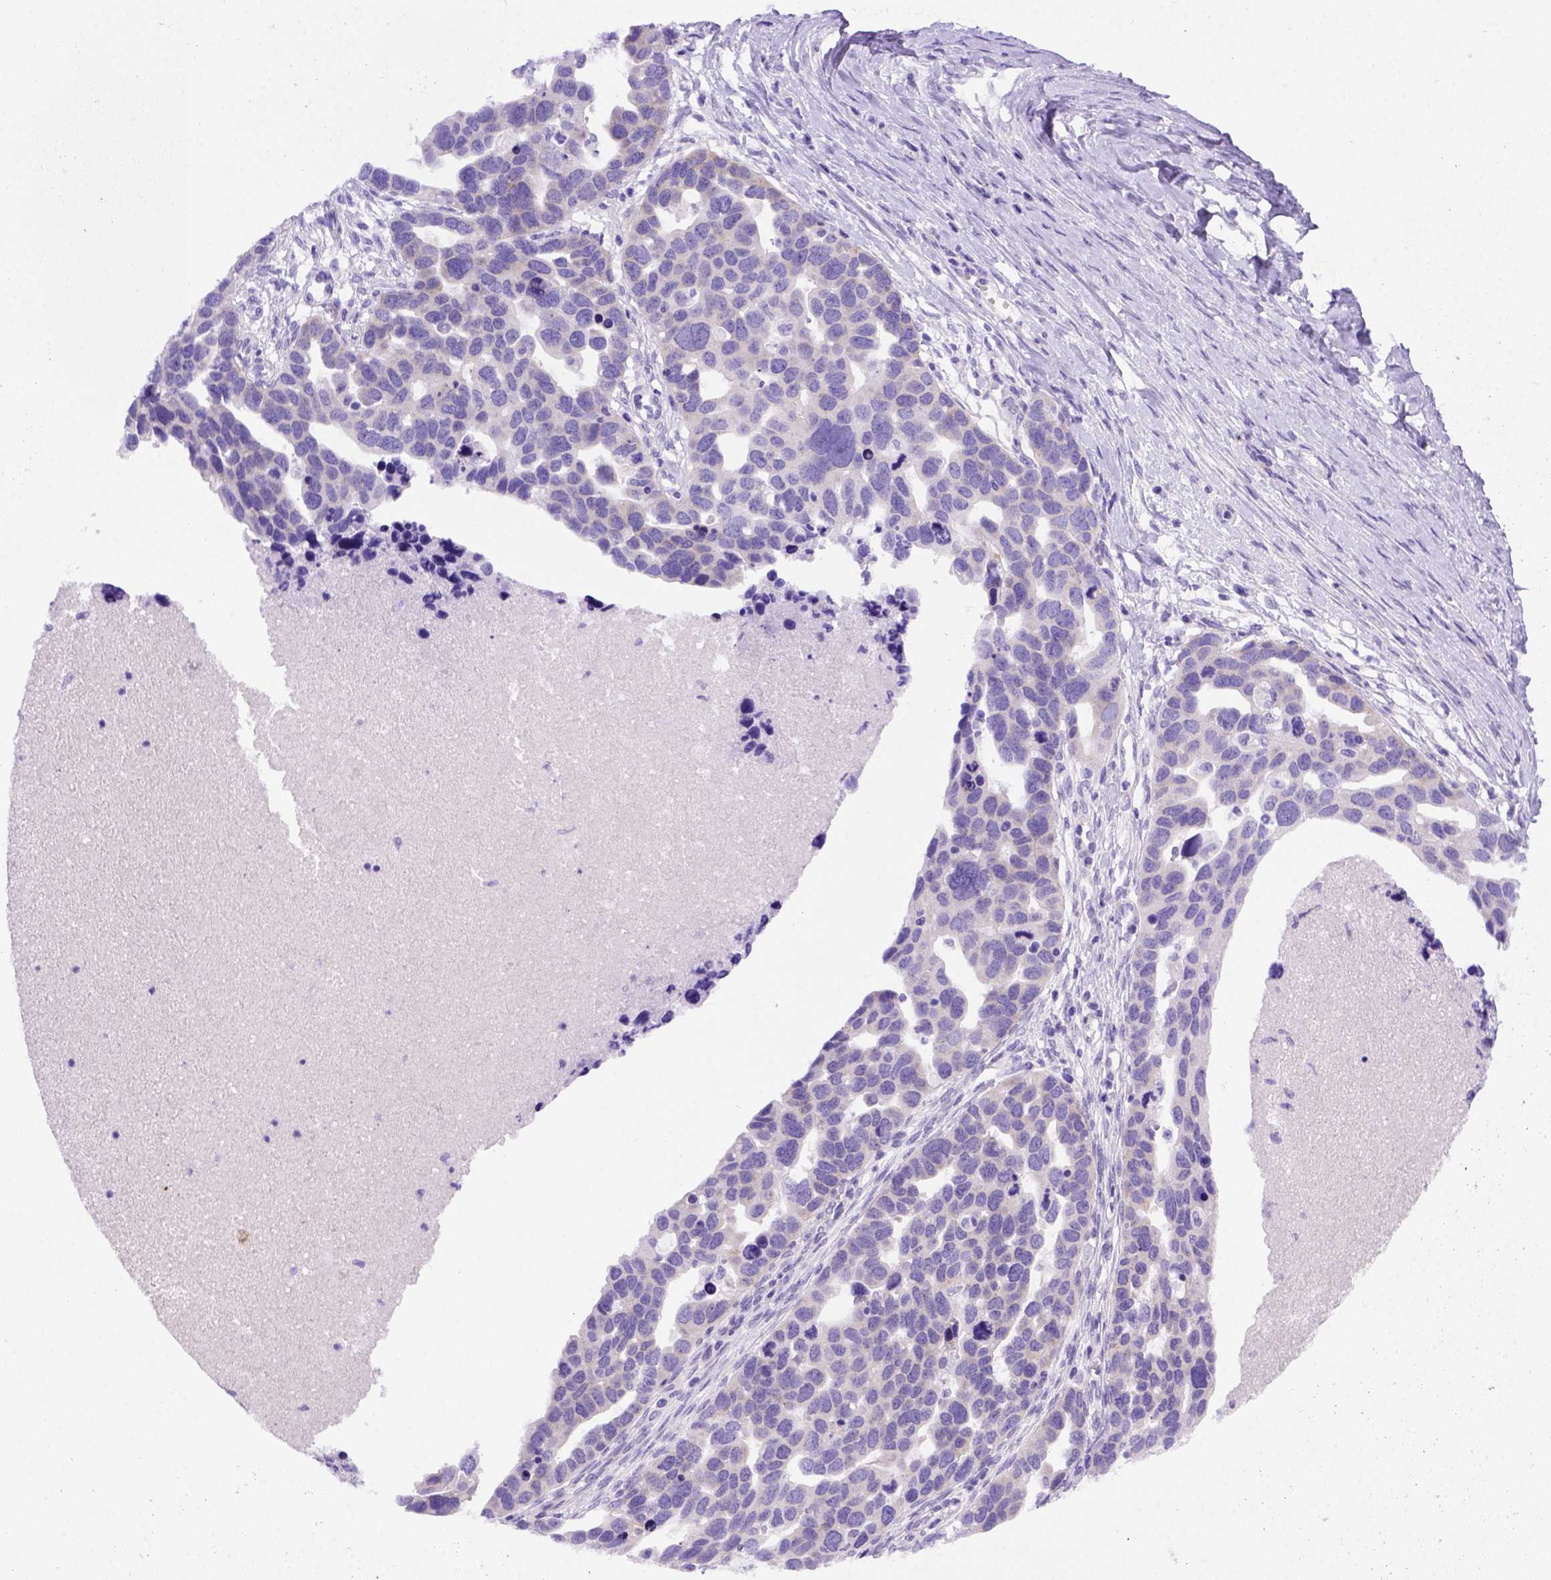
{"staining": {"intensity": "weak", "quantity": "25%-75%", "location": "cytoplasmic/membranous"}, "tissue": "ovarian cancer", "cell_type": "Tumor cells", "image_type": "cancer", "snomed": [{"axis": "morphology", "description": "Cystadenocarcinoma, serous, NOS"}, {"axis": "topography", "description": "Ovary"}], "caption": "IHC staining of serous cystadenocarcinoma (ovarian), which demonstrates low levels of weak cytoplasmic/membranous expression in approximately 25%-75% of tumor cells indicating weak cytoplasmic/membranous protein expression. The staining was performed using DAB (brown) for protein detection and nuclei were counterstained in hematoxylin (blue).", "gene": "FOXI1", "patient": {"sex": "female", "age": 54}}